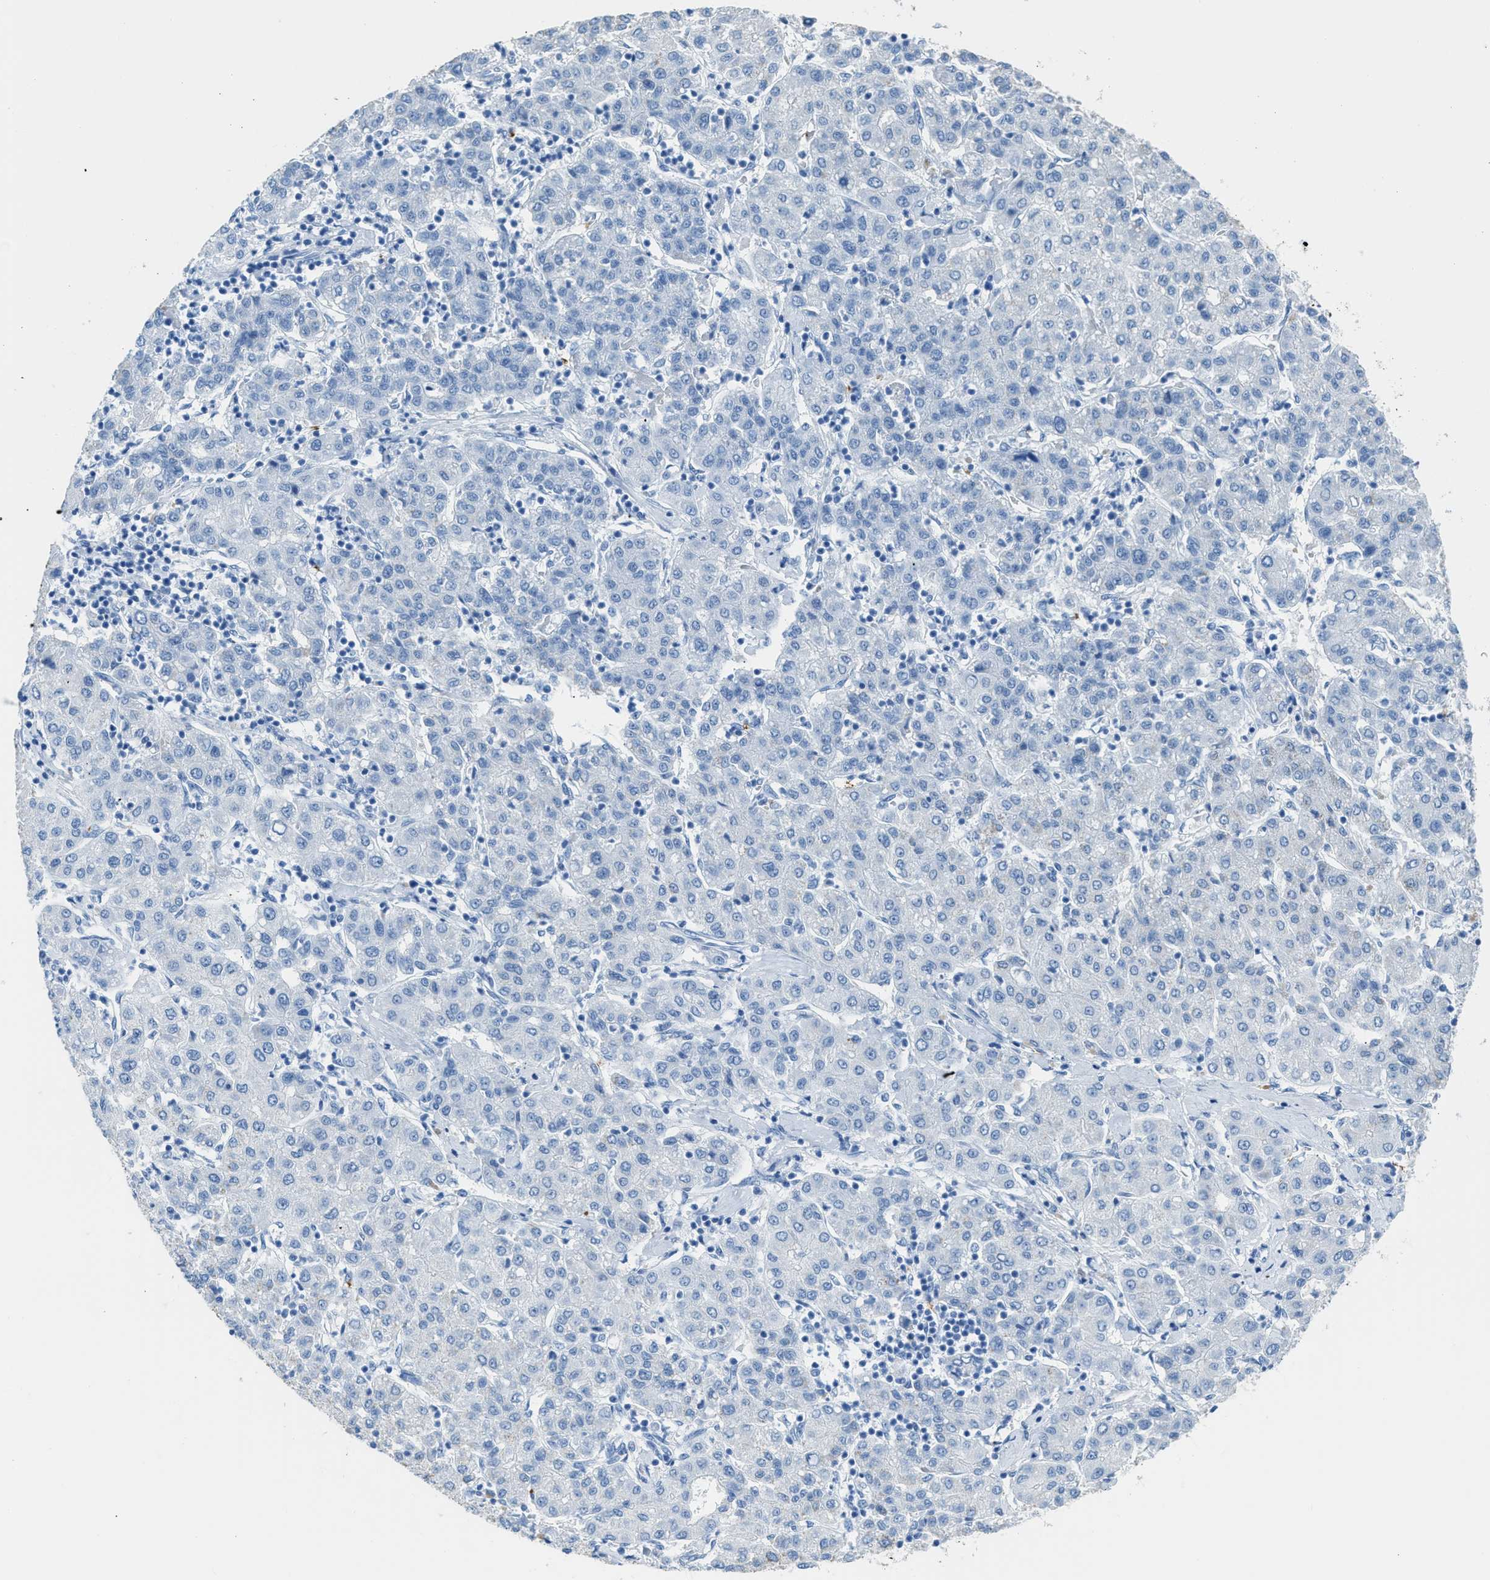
{"staining": {"intensity": "negative", "quantity": "none", "location": "none"}, "tissue": "liver cancer", "cell_type": "Tumor cells", "image_type": "cancer", "snomed": [{"axis": "morphology", "description": "Carcinoma, Hepatocellular, NOS"}, {"axis": "topography", "description": "Liver"}], "caption": "A micrograph of human hepatocellular carcinoma (liver) is negative for staining in tumor cells.", "gene": "FAIM2", "patient": {"sex": "male", "age": 65}}